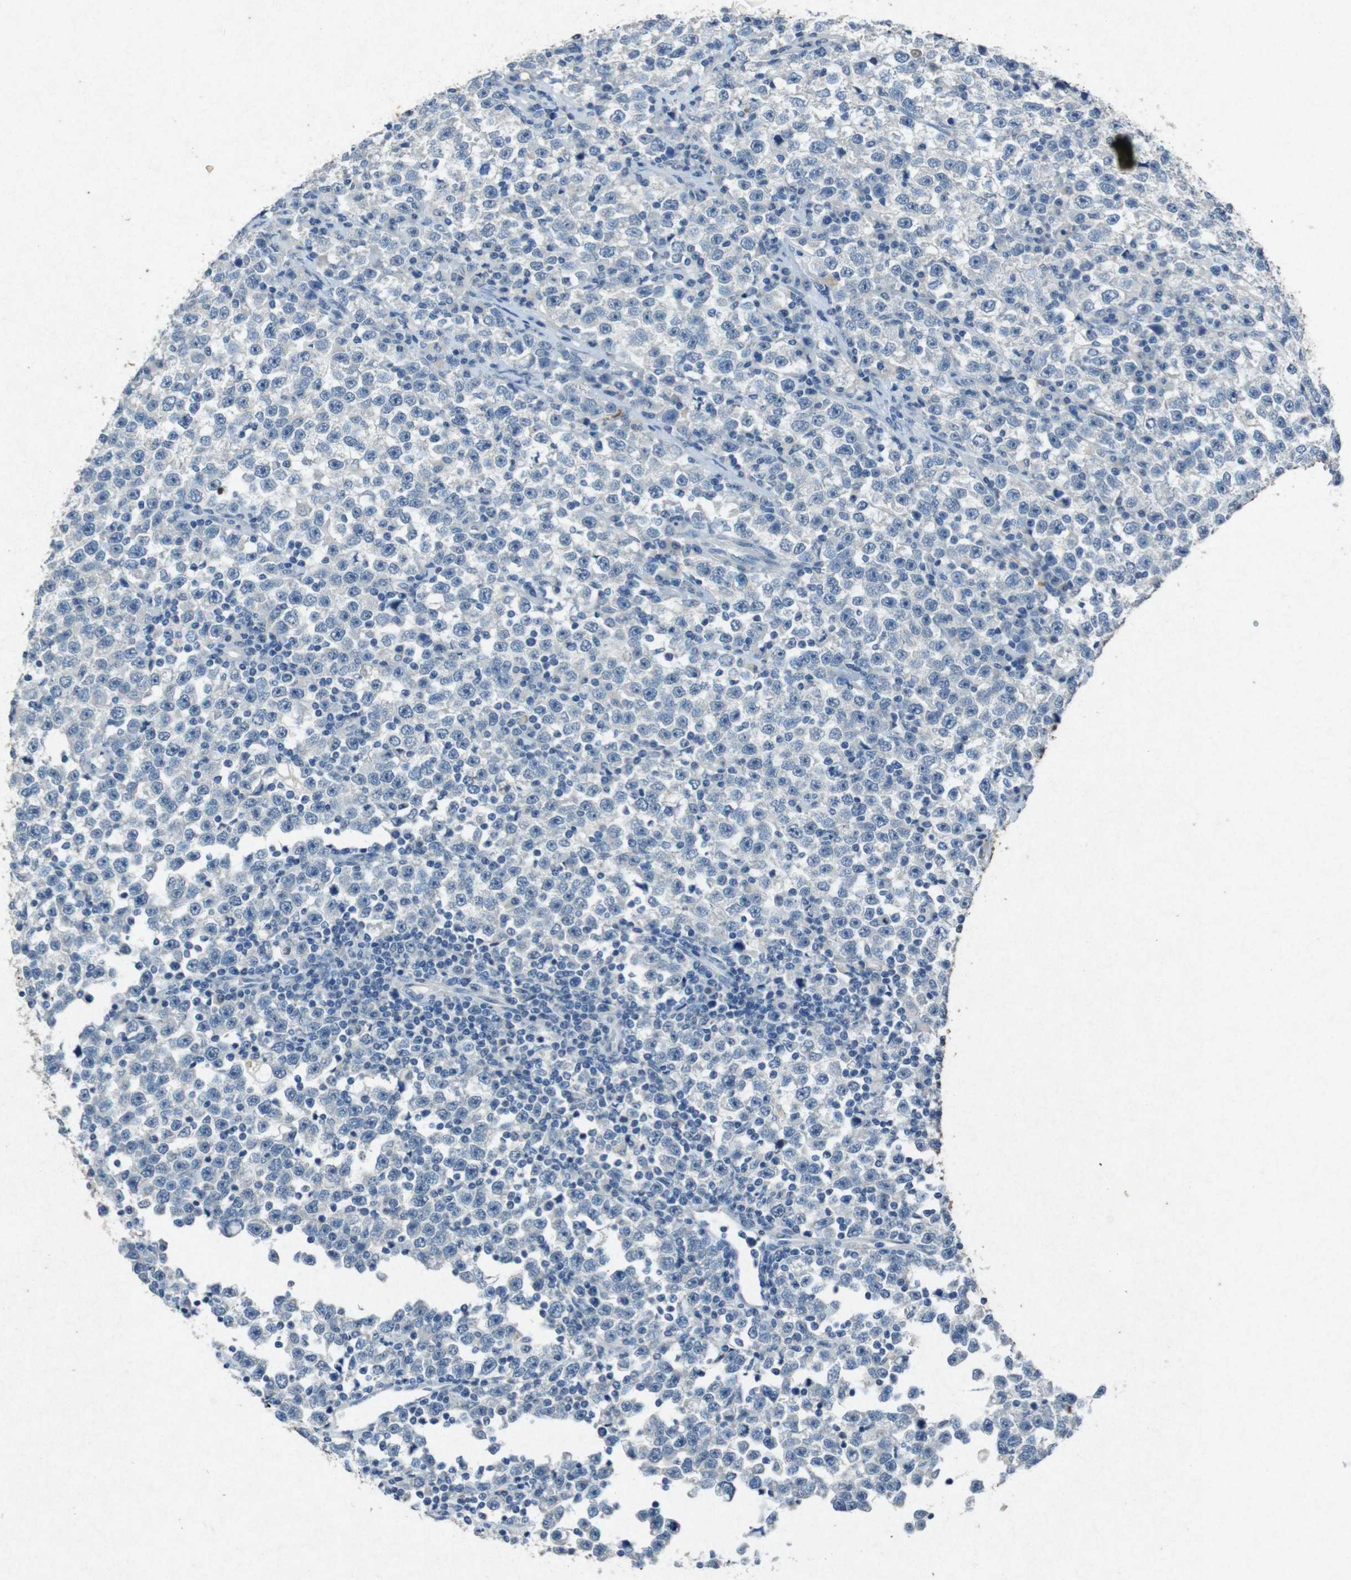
{"staining": {"intensity": "negative", "quantity": "none", "location": "none"}, "tissue": "testis cancer", "cell_type": "Tumor cells", "image_type": "cancer", "snomed": [{"axis": "morphology", "description": "Seminoma, NOS"}, {"axis": "topography", "description": "Testis"}], "caption": "The image exhibits no staining of tumor cells in seminoma (testis).", "gene": "STBD1", "patient": {"sex": "male", "age": 43}}